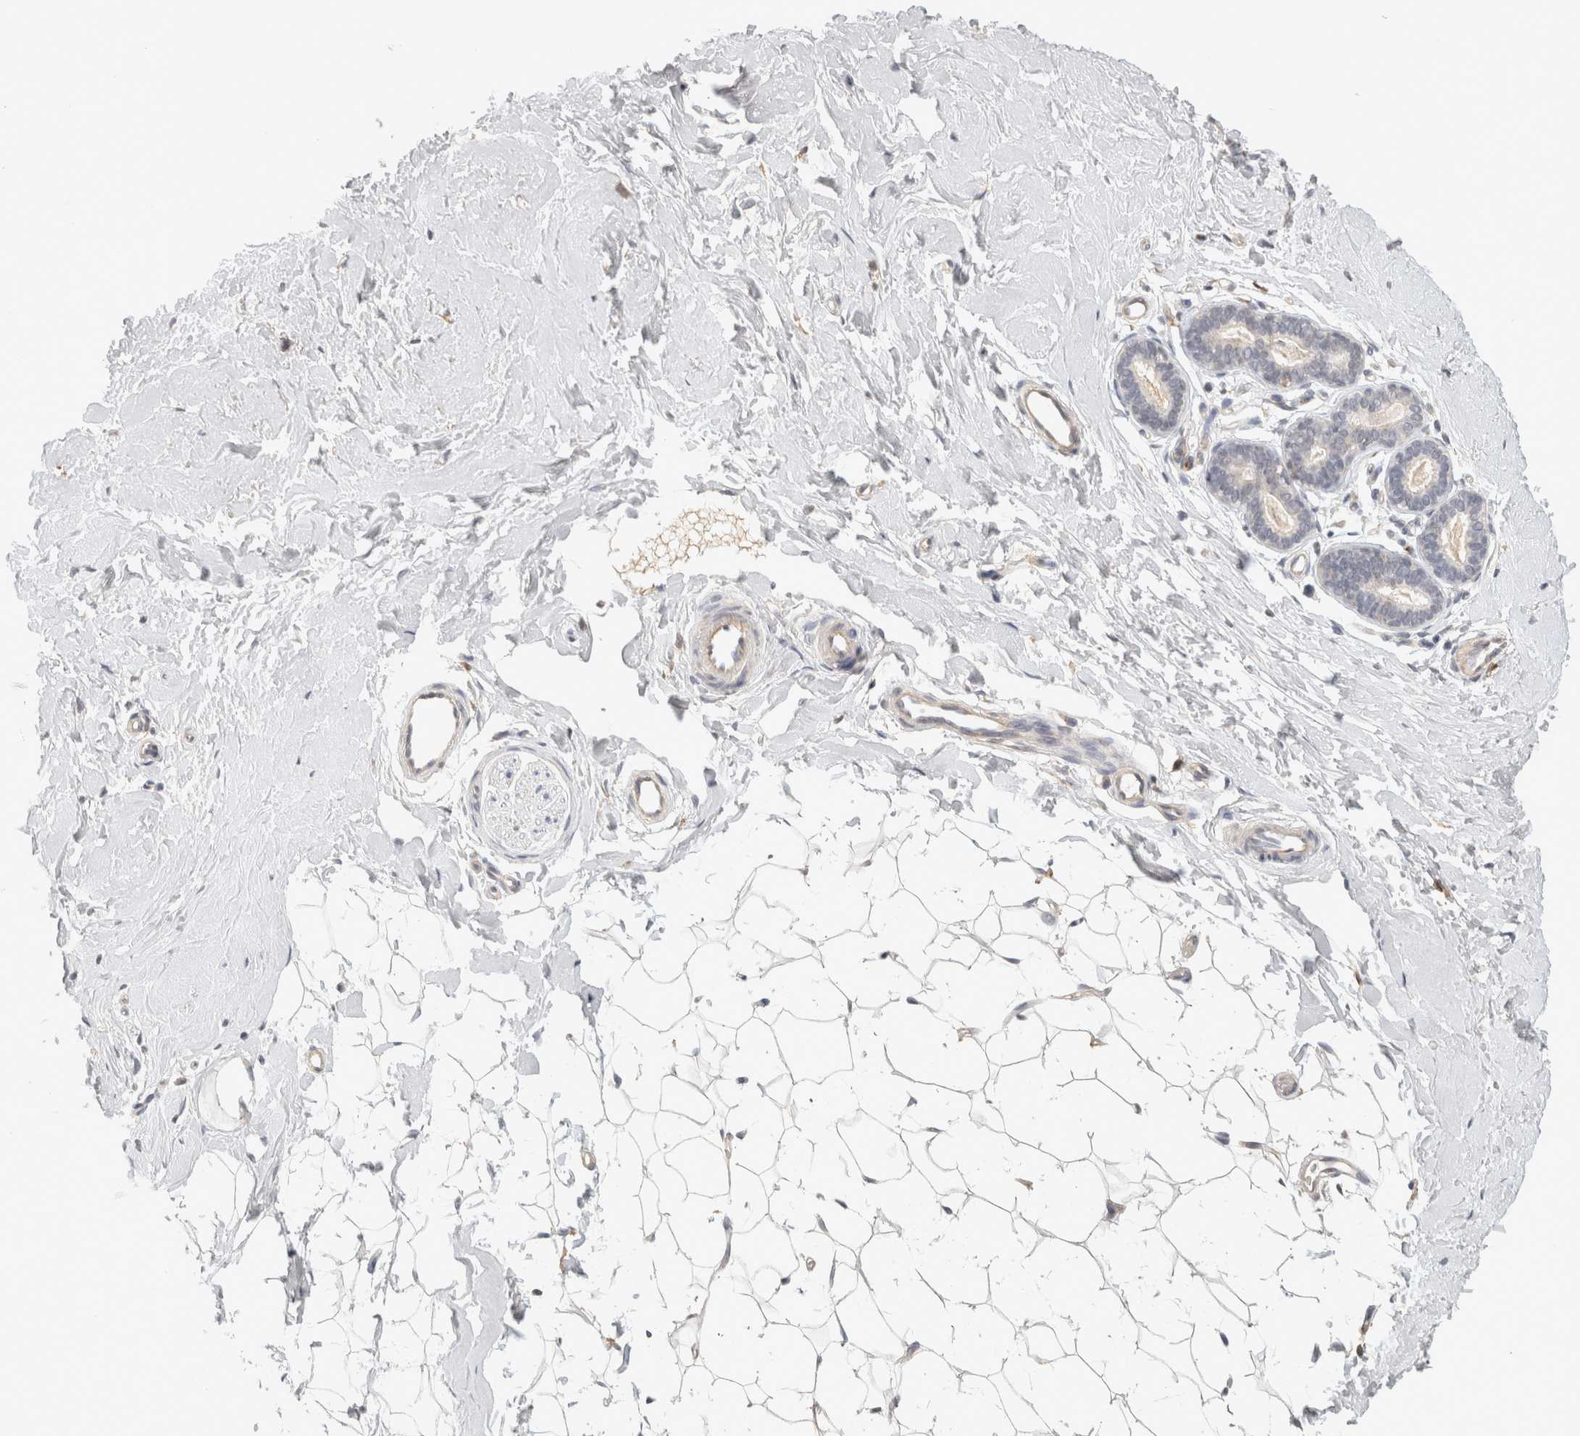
{"staining": {"intensity": "weak", "quantity": "<25%", "location": "cytoplasmic/membranous"}, "tissue": "breast", "cell_type": "Adipocytes", "image_type": "normal", "snomed": [{"axis": "morphology", "description": "Normal tissue, NOS"}, {"axis": "topography", "description": "Breast"}], "caption": "High power microscopy photomicrograph of an immunohistochemistry micrograph of unremarkable breast, revealing no significant positivity in adipocytes. (DAB (3,3'-diaminobenzidine) immunohistochemistry visualized using brightfield microscopy, high magnification).", "gene": "HAVCR2", "patient": {"sex": "female", "age": 23}}